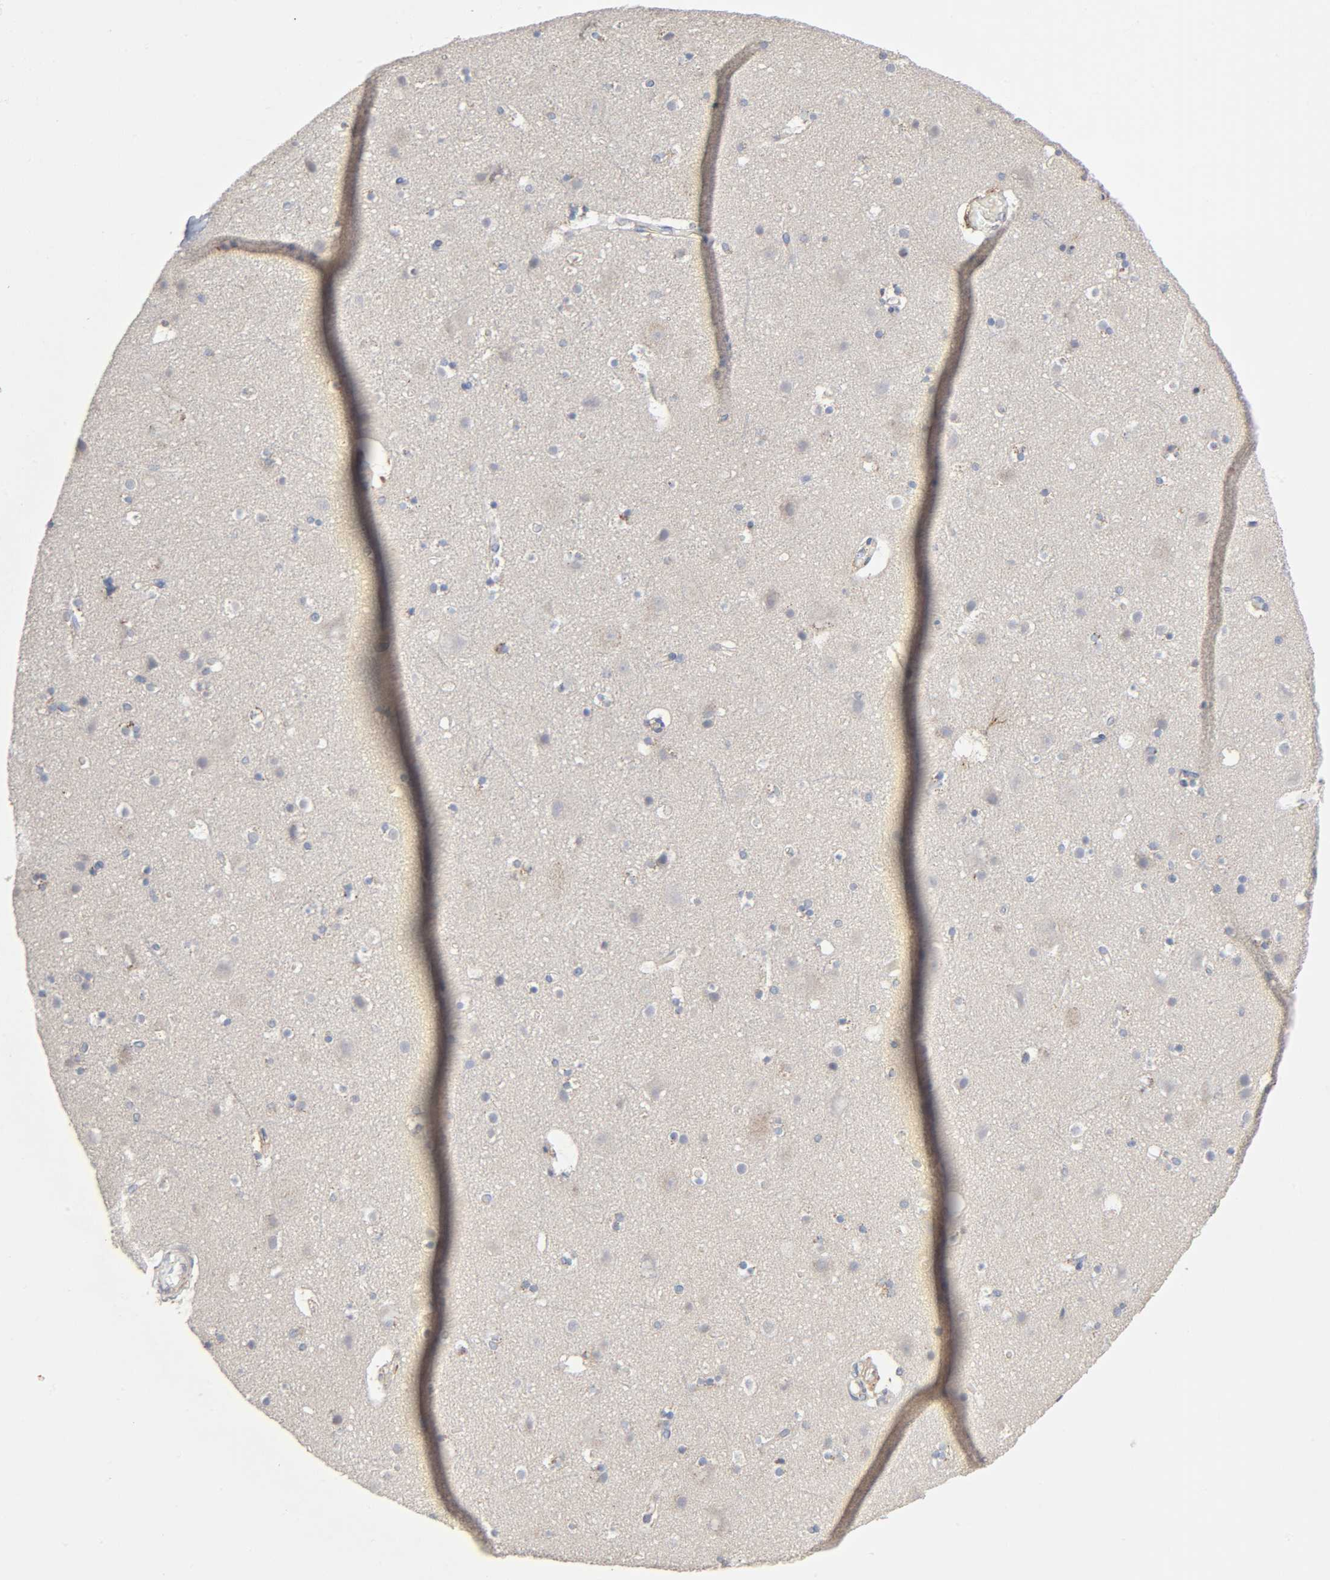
{"staining": {"intensity": "negative", "quantity": "none", "location": "none"}, "tissue": "cerebral cortex", "cell_type": "Endothelial cells", "image_type": "normal", "snomed": [{"axis": "morphology", "description": "Normal tissue, NOS"}, {"axis": "topography", "description": "Cerebral cortex"}], "caption": "Immunohistochemical staining of unremarkable human cerebral cortex demonstrates no significant staining in endothelial cells. (DAB immunohistochemistry (IHC), high magnification).", "gene": "SYT16", "patient": {"sex": "male", "age": 45}}